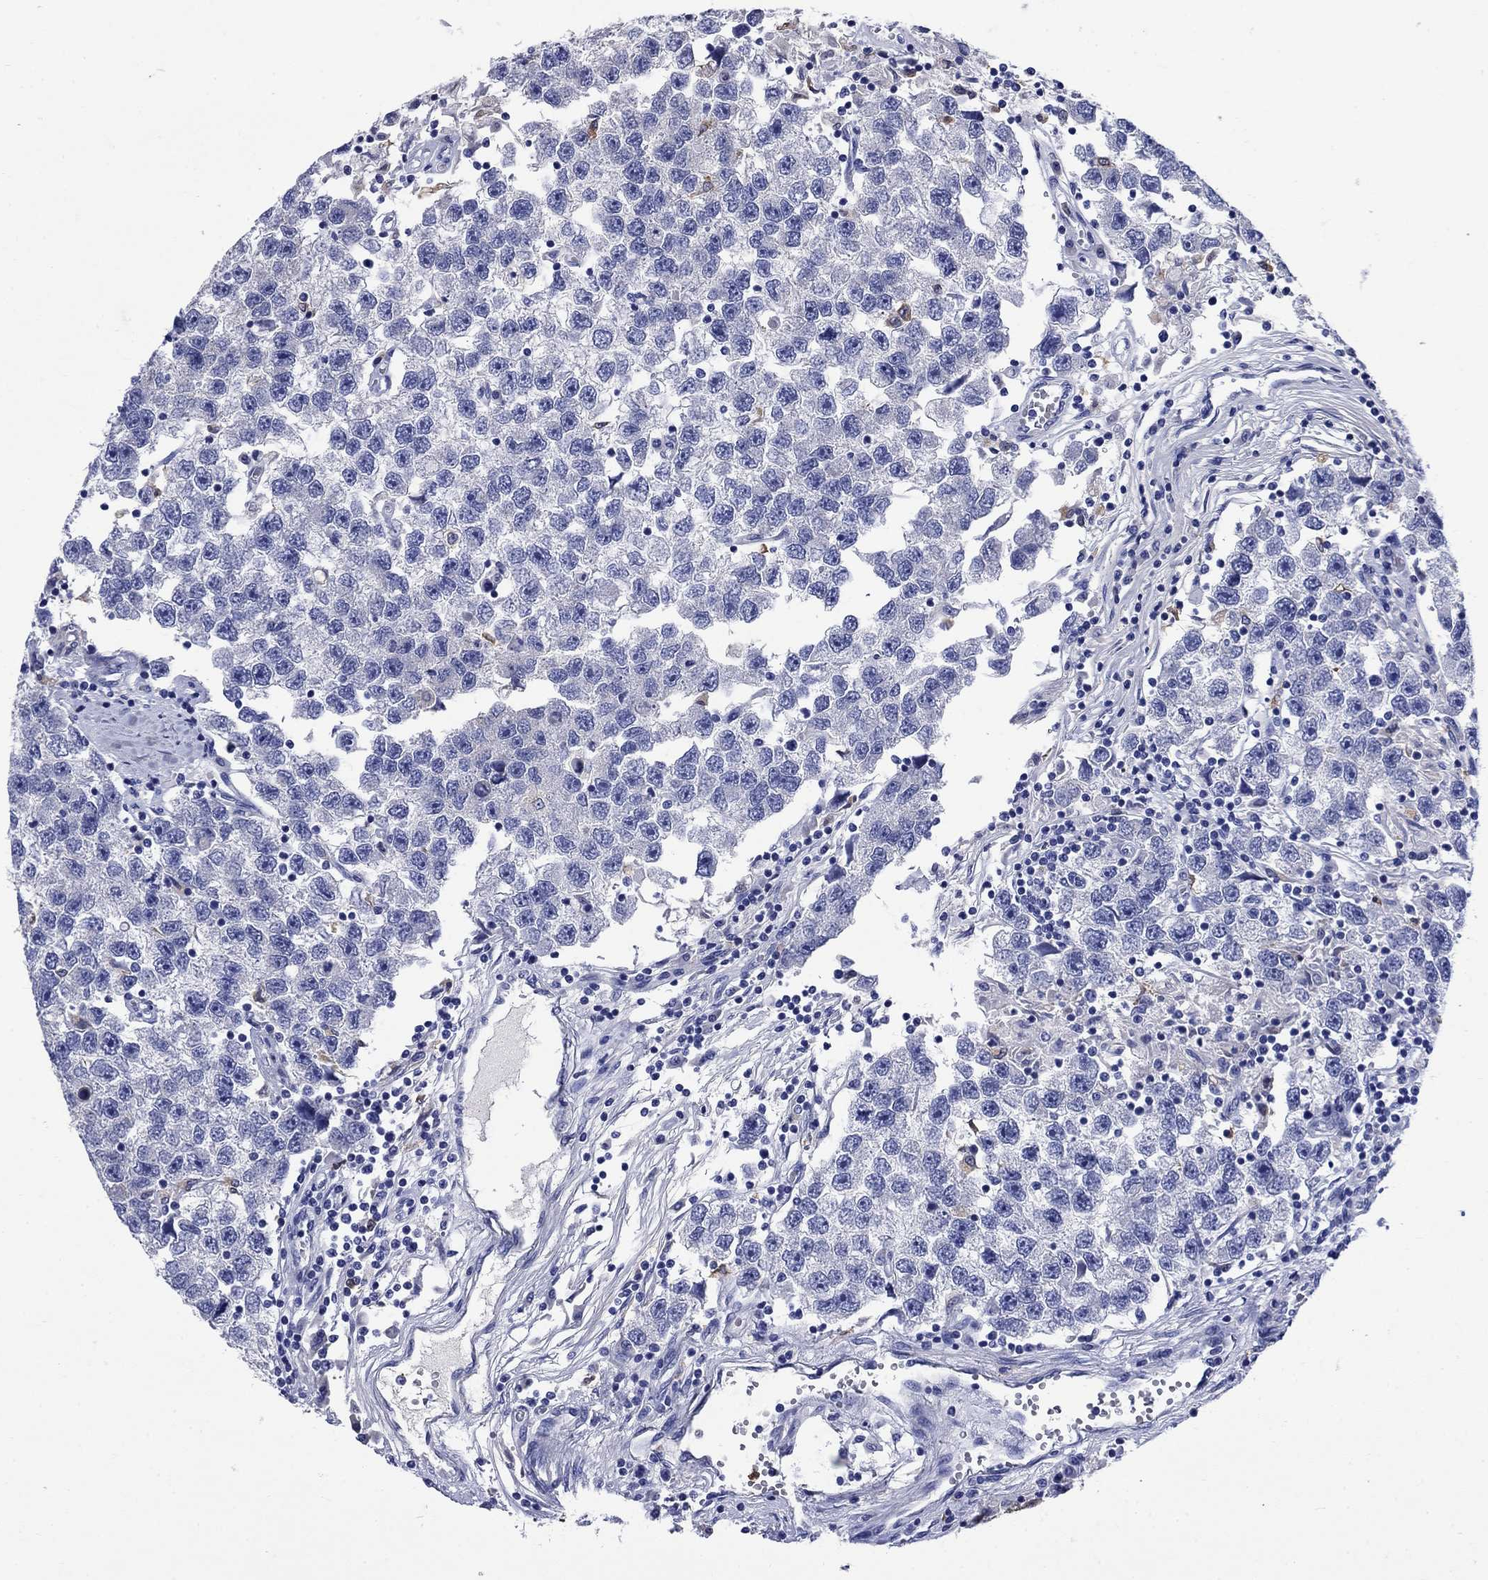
{"staining": {"intensity": "negative", "quantity": "none", "location": "none"}, "tissue": "testis cancer", "cell_type": "Tumor cells", "image_type": "cancer", "snomed": [{"axis": "morphology", "description": "Seminoma, NOS"}, {"axis": "topography", "description": "Testis"}], "caption": "Immunohistochemical staining of human testis cancer (seminoma) shows no significant expression in tumor cells.", "gene": "TFR2", "patient": {"sex": "male", "age": 26}}